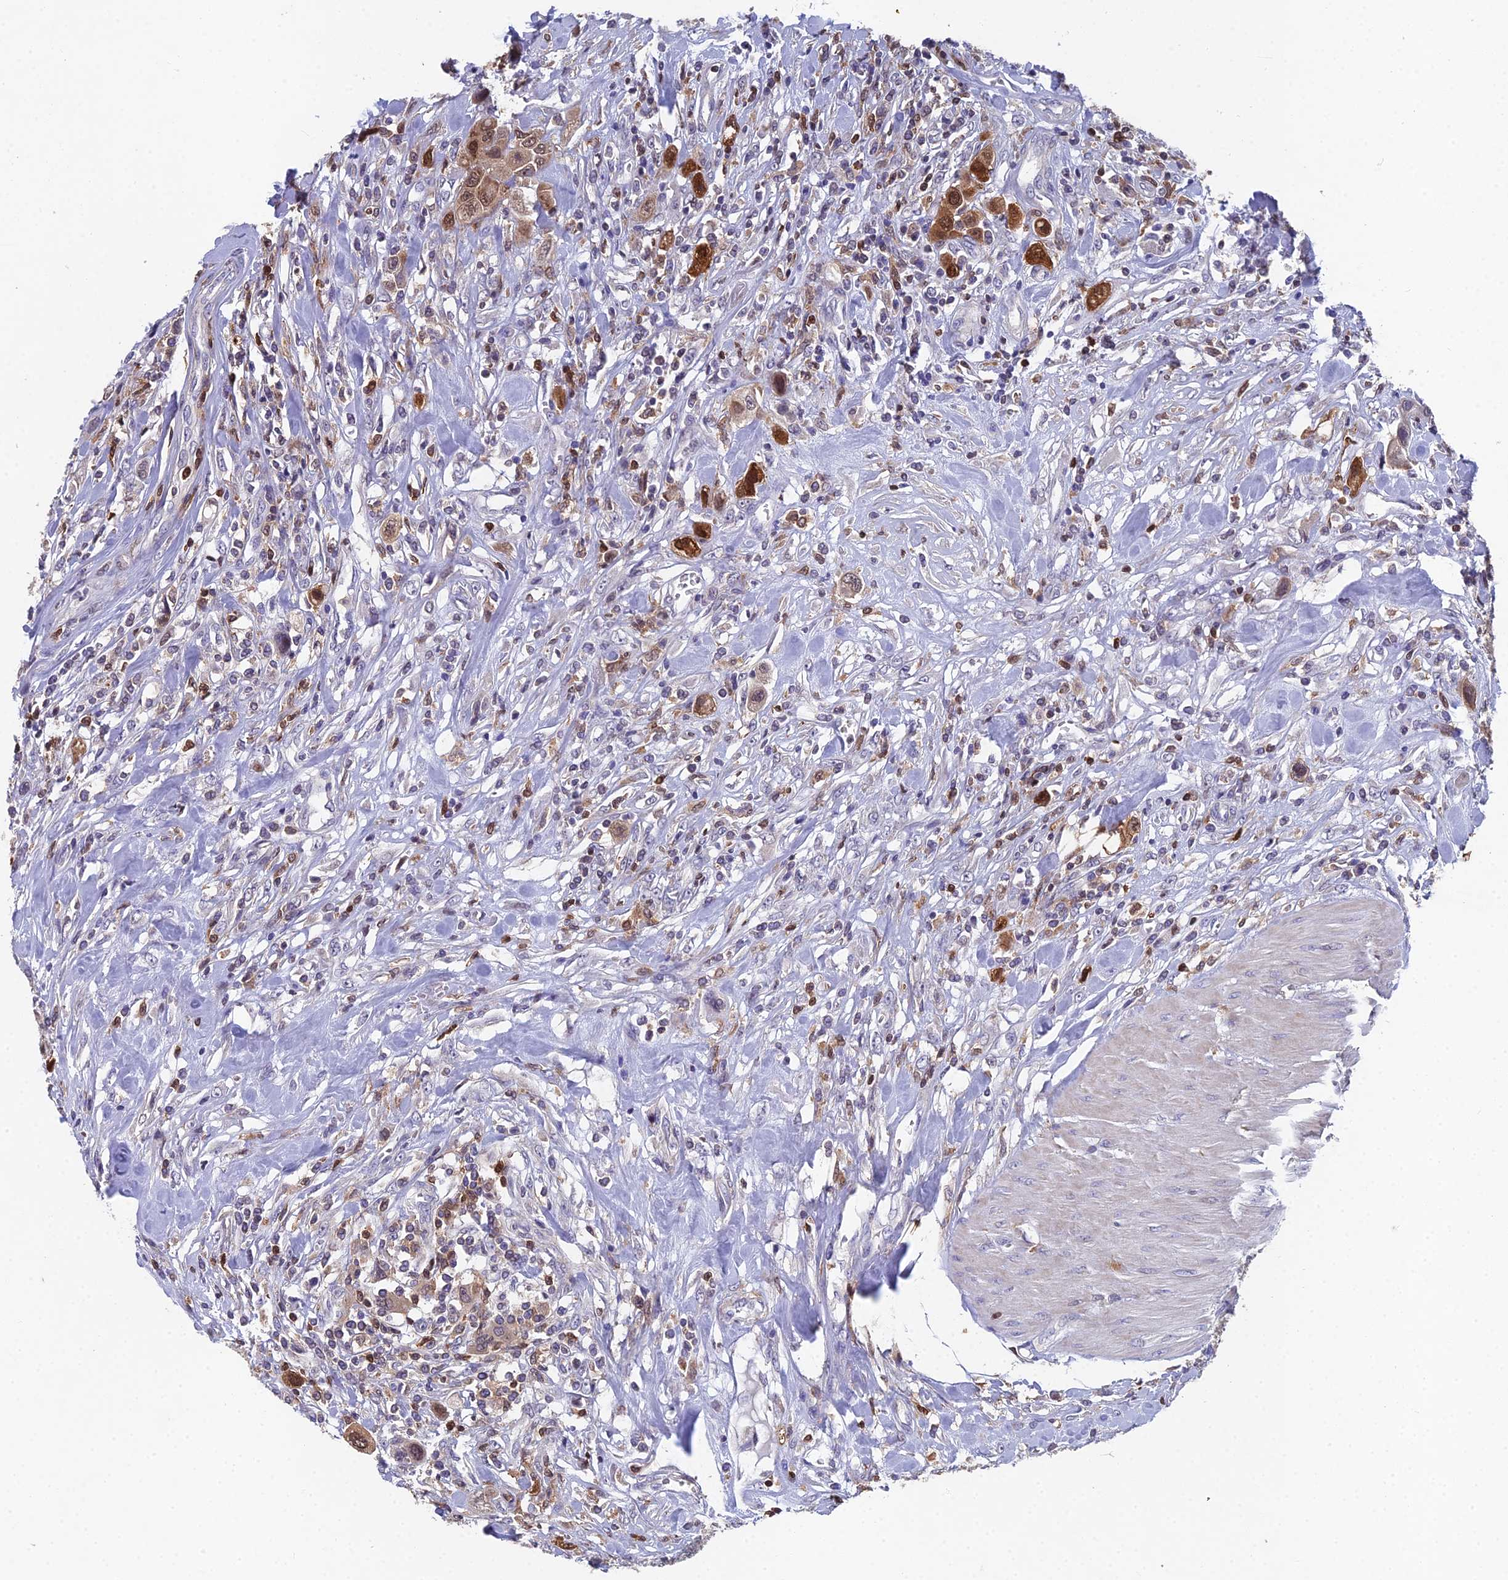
{"staining": {"intensity": "moderate", "quantity": ">75%", "location": "cytoplasmic/membranous,nuclear"}, "tissue": "urothelial cancer", "cell_type": "Tumor cells", "image_type": "cancer", "snomed": [{"axis": "morphology", "description": "Urothelial carcinoma, High grade"}, {"axis": "topography", "description": "Urinary bladder"}], "caption": "This photomicrograph exhibits urothelial cancer stained with immunohistochemistry to label a protein in brown. The cytoplasmic/membranous and nuclear of tumor cells show moderate positivity for the protein. Nuclei are counter-stained blue.", "gene": "GALK2", "patient": {"sex": "male", "age": 50}}